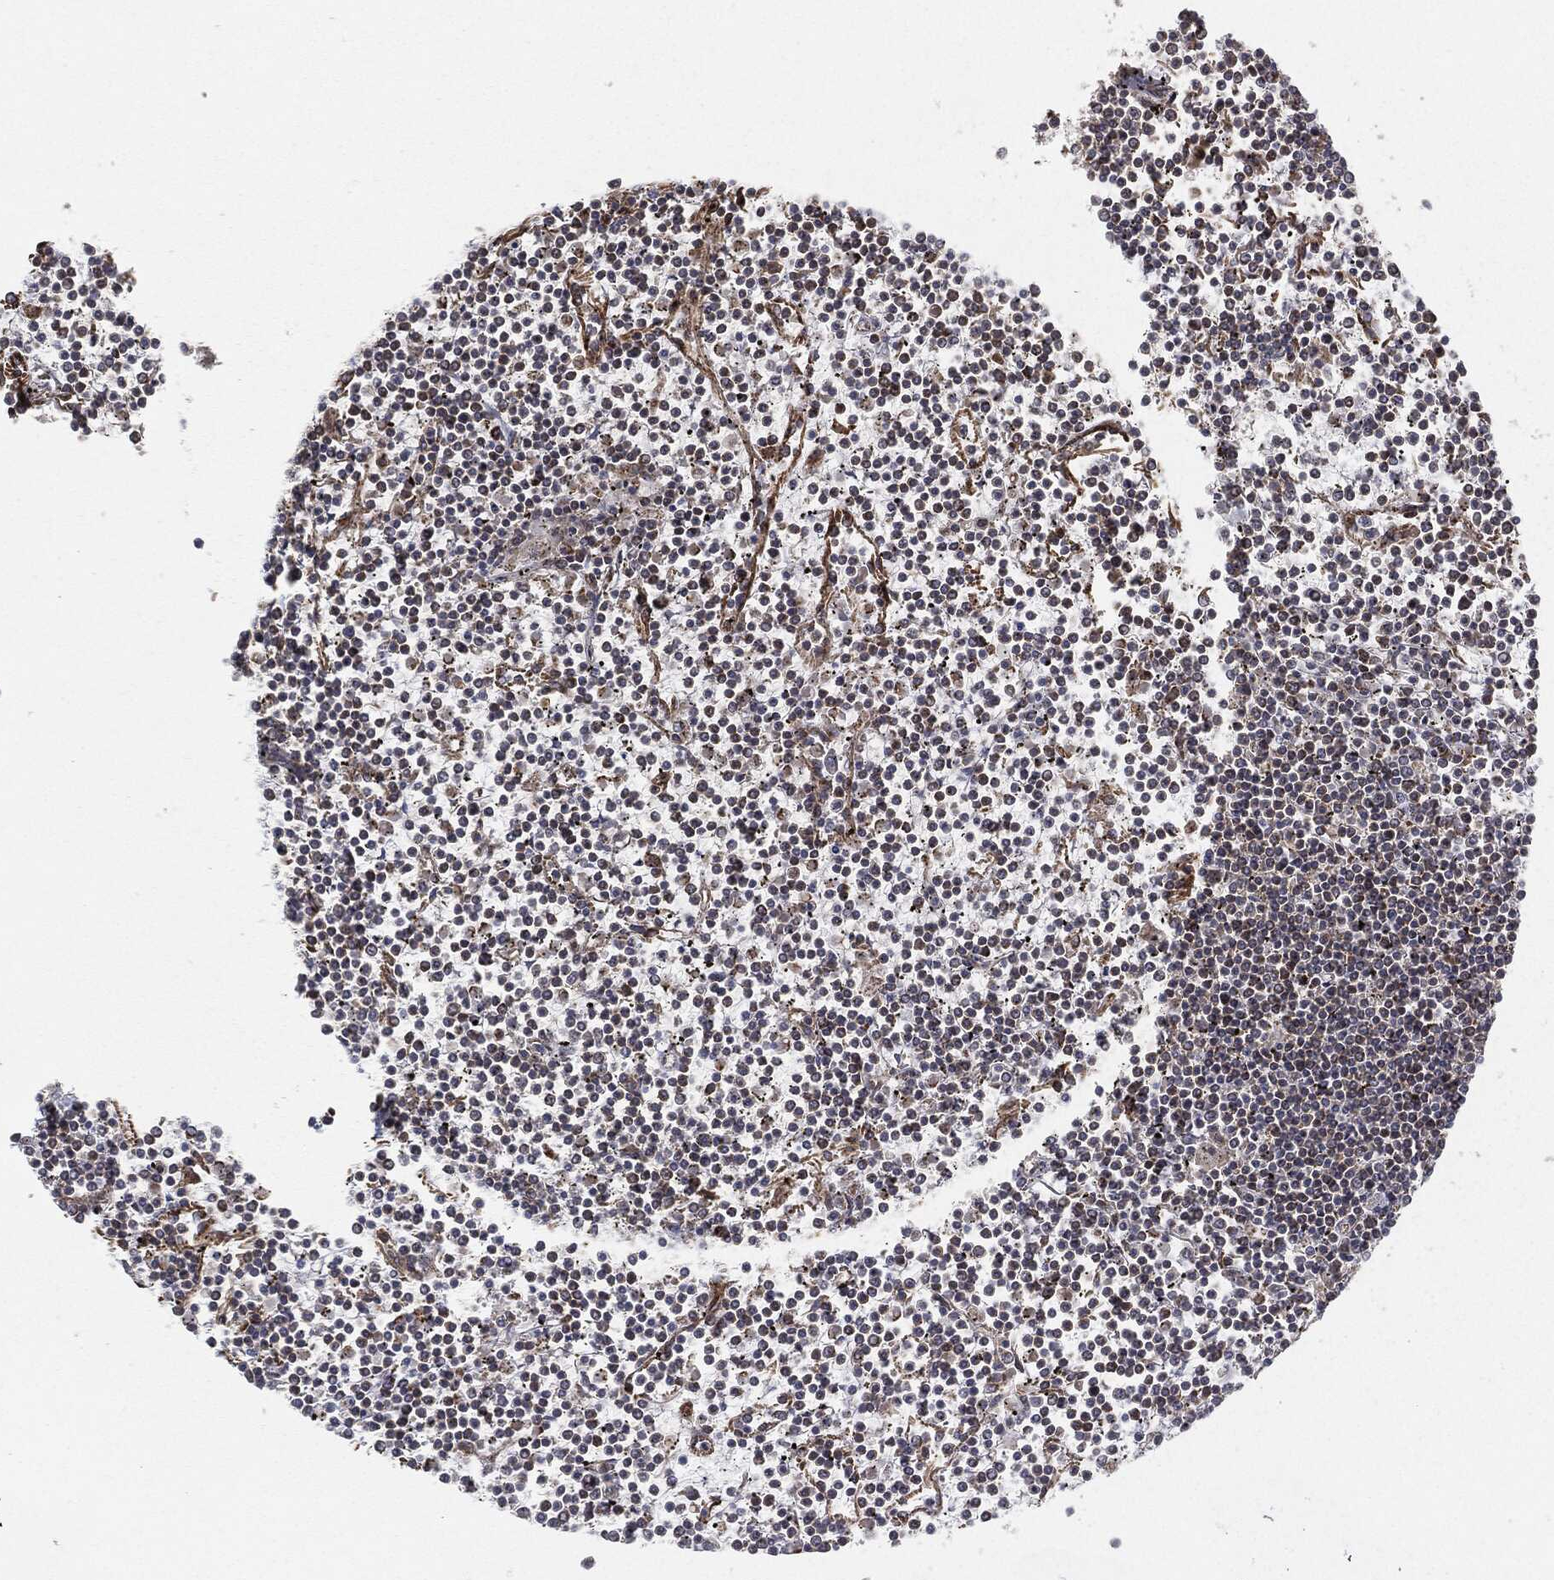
{"staining": {"intensity": "negative", "quantity": "none", "location": "none"}, "tissue": "lymphoma", "cell_type": "Tumor cells", "image_type": "cancer", "snomed": [{"axis": "morphology", "description": "Malignant lymphoma, non-Hodgkin's type, Low grade"}, {"axis": "topography", "description": "Spleen"}], "caption": "Malignant lymphoma, non-Hodgkin's type (low-grade) was stained to show a protein in brown. There is no significant positivity in tumor cells.", "gene": "TP53RK", "patient": {"sex": "female", "age": 19}}